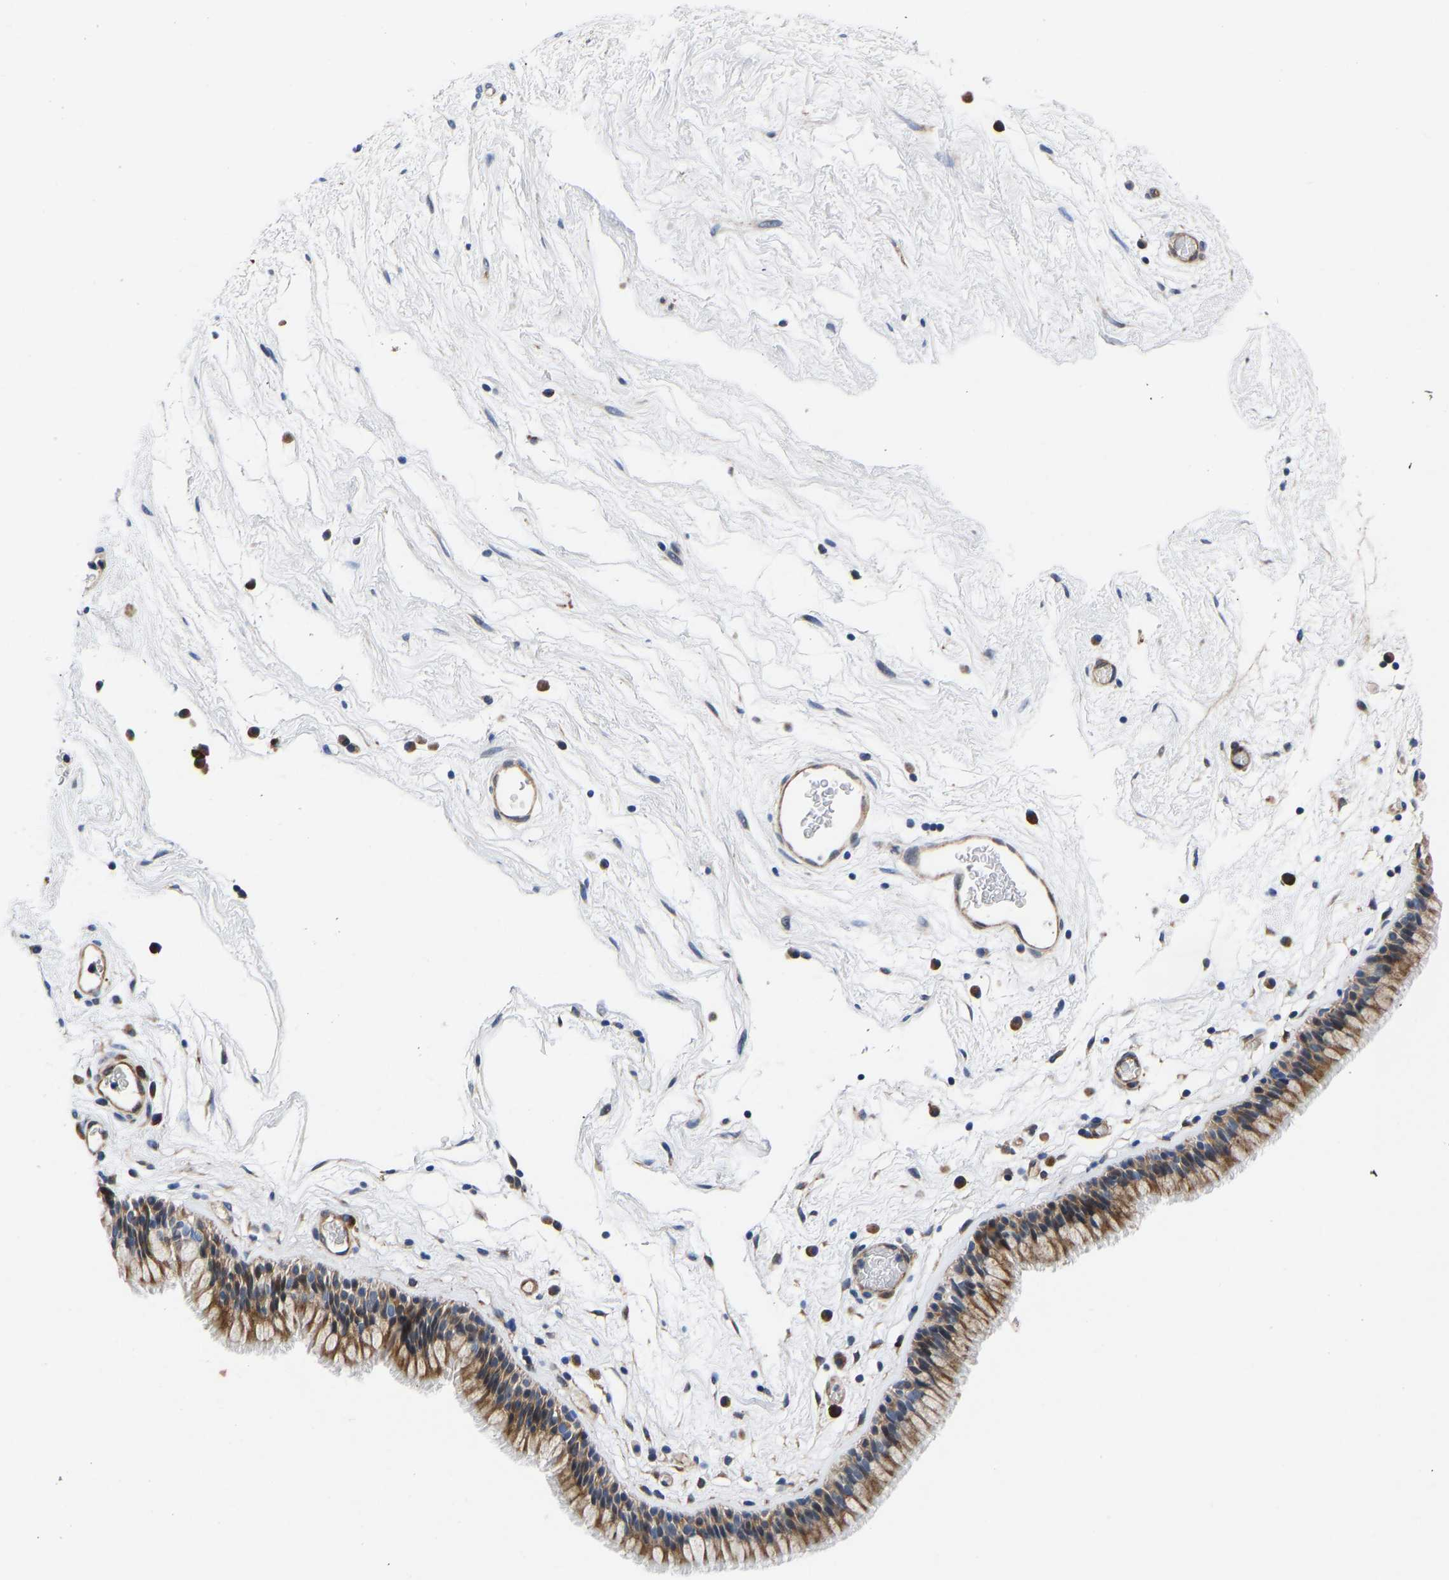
{"staining": {"intensity": "moderate", "quantity": ">75%", "location": "cytoplasmic/membranous"}, "tissue": "nasopharynx", "cell_type": "Respiratory epithelial cells", "image_type": "normal", "snomed": [{"axis": "morphology", "description": "Normal tissue, NOS"}, {"axis": "morphology", "description": "Inflammation, NOS"}, {"axis": "topography", "description": "Nasopharynx"}], "caption": "IHC micrograph of normal human nasopharynx stained for a protein (brown), which reveals medium levels of moderate cytoplasmic/membranous expression in about >75% of respiratory epithelial cells.", "gene": "TMEM38B", "patient": {"sex": "male", "age": 48}}